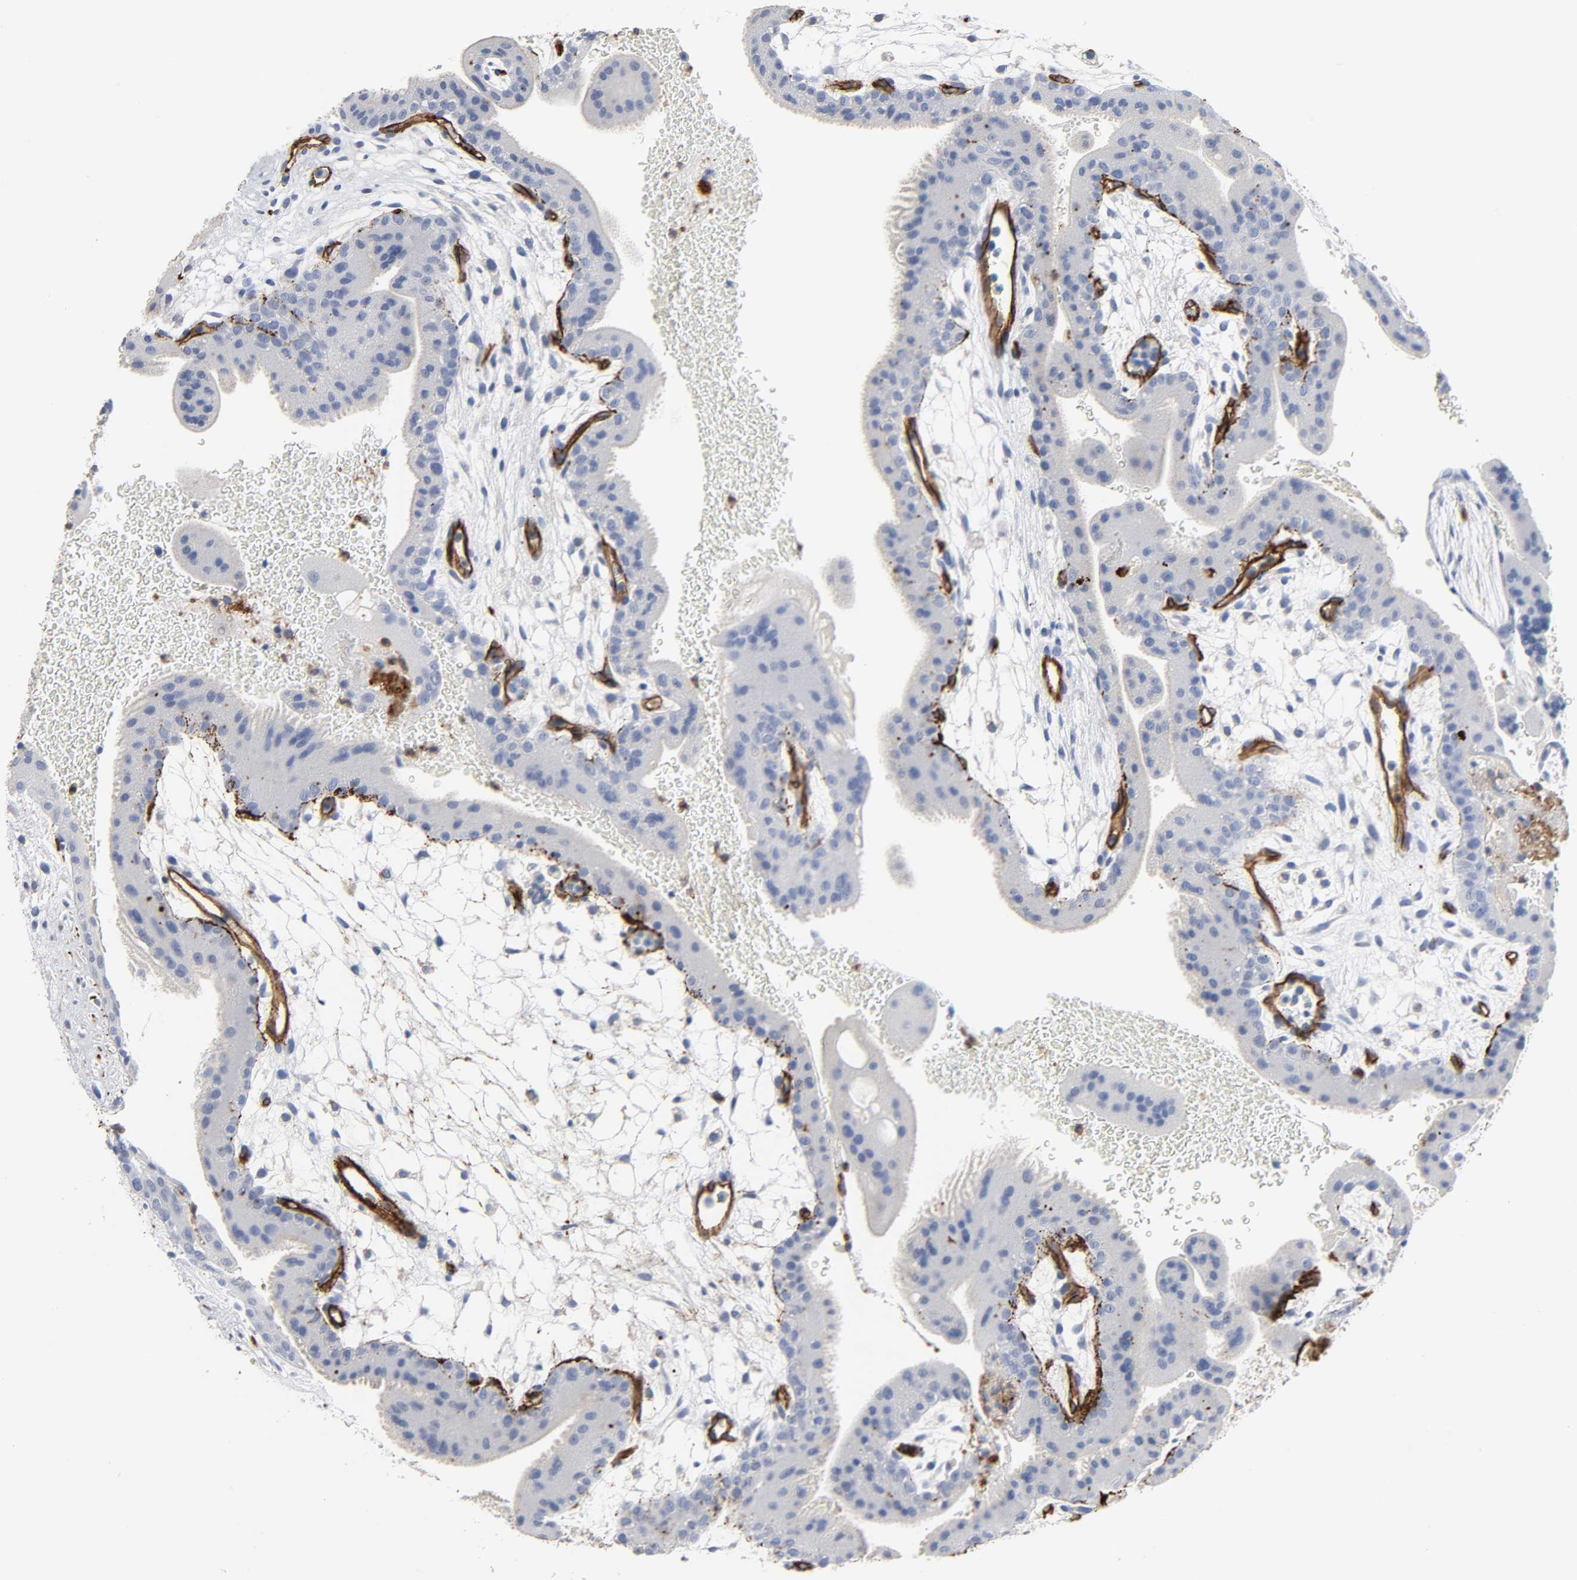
{"staining": {"intensity": "negative", "quantity": "none", "location": "none"}, "tissue": "placenta", "cell_type": "Trophoblastic cells", "image_type": "normal", "snomed": [{"axis": "morphology", "description": "Normal tissue, NOS"}, {"axis": "topography", "description": "Placenta"}], "caption": "DAB (3,3'-diaminobenzidine) immunohistochemical staining of benign human placenta demonstrates no significant staining in trophoblastic cells. Nuclei are stained in blue.", "gene": "PECAM1", "patient": {"sex": "female", "age": 19}}